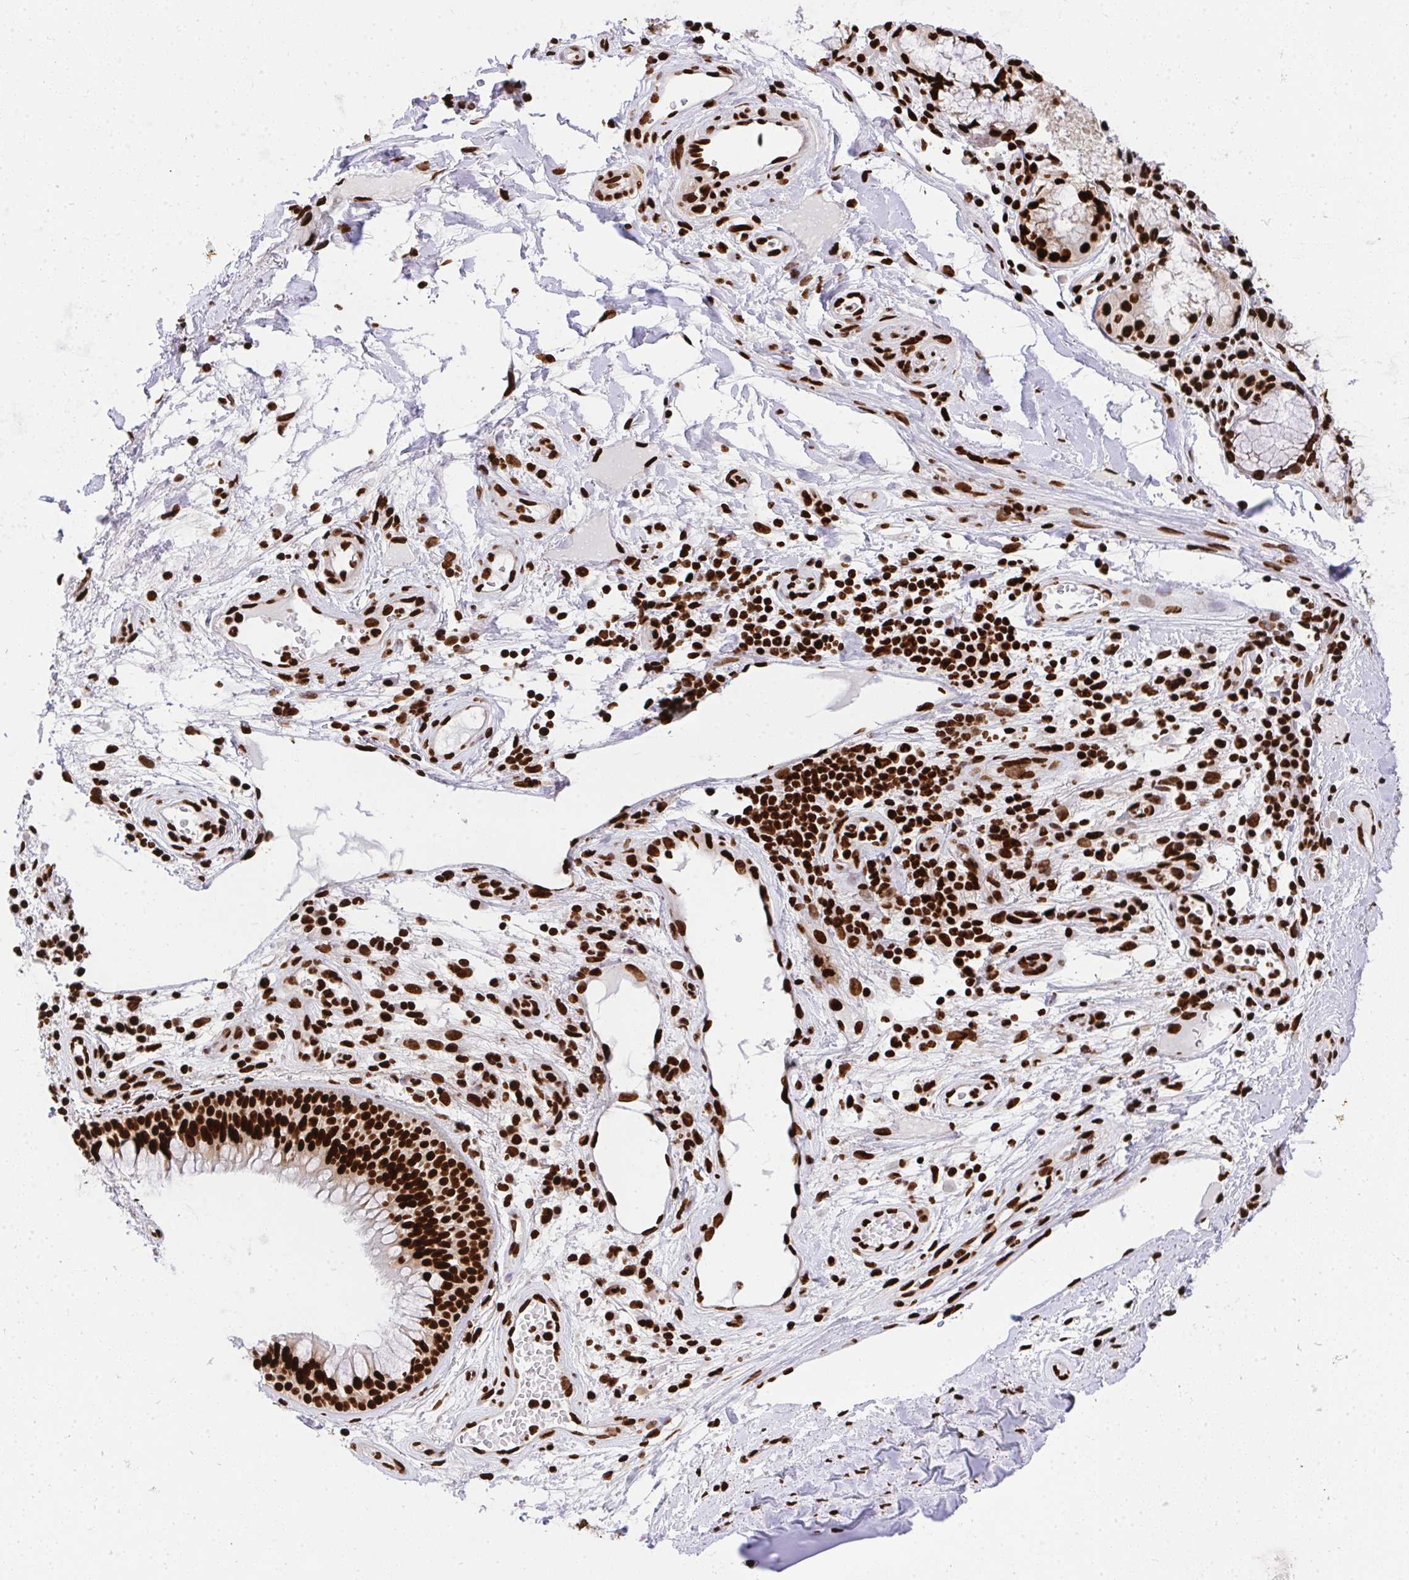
{"staining": {"intensity": "strong", "quantity": ">75%", "location": "nuclear"}, "tissue": "adipose tissue", "cell_type": "Adipocytes", "image_type": "normal", "snomed": [{"axis": "morphology", "description": "Normal tissue, NOS"}, {"axis": "topography", "description": "Cartilage tissue"}, {"axis": "topography", "description": "Bronchus"}], "caption": "A micrograph of human adipose tissue stained for a protein demonstrates strong nuclear brown staining in adipocytes.", "gene": "HNRNPL", "patient": {"sex": "male", "age": 64}}